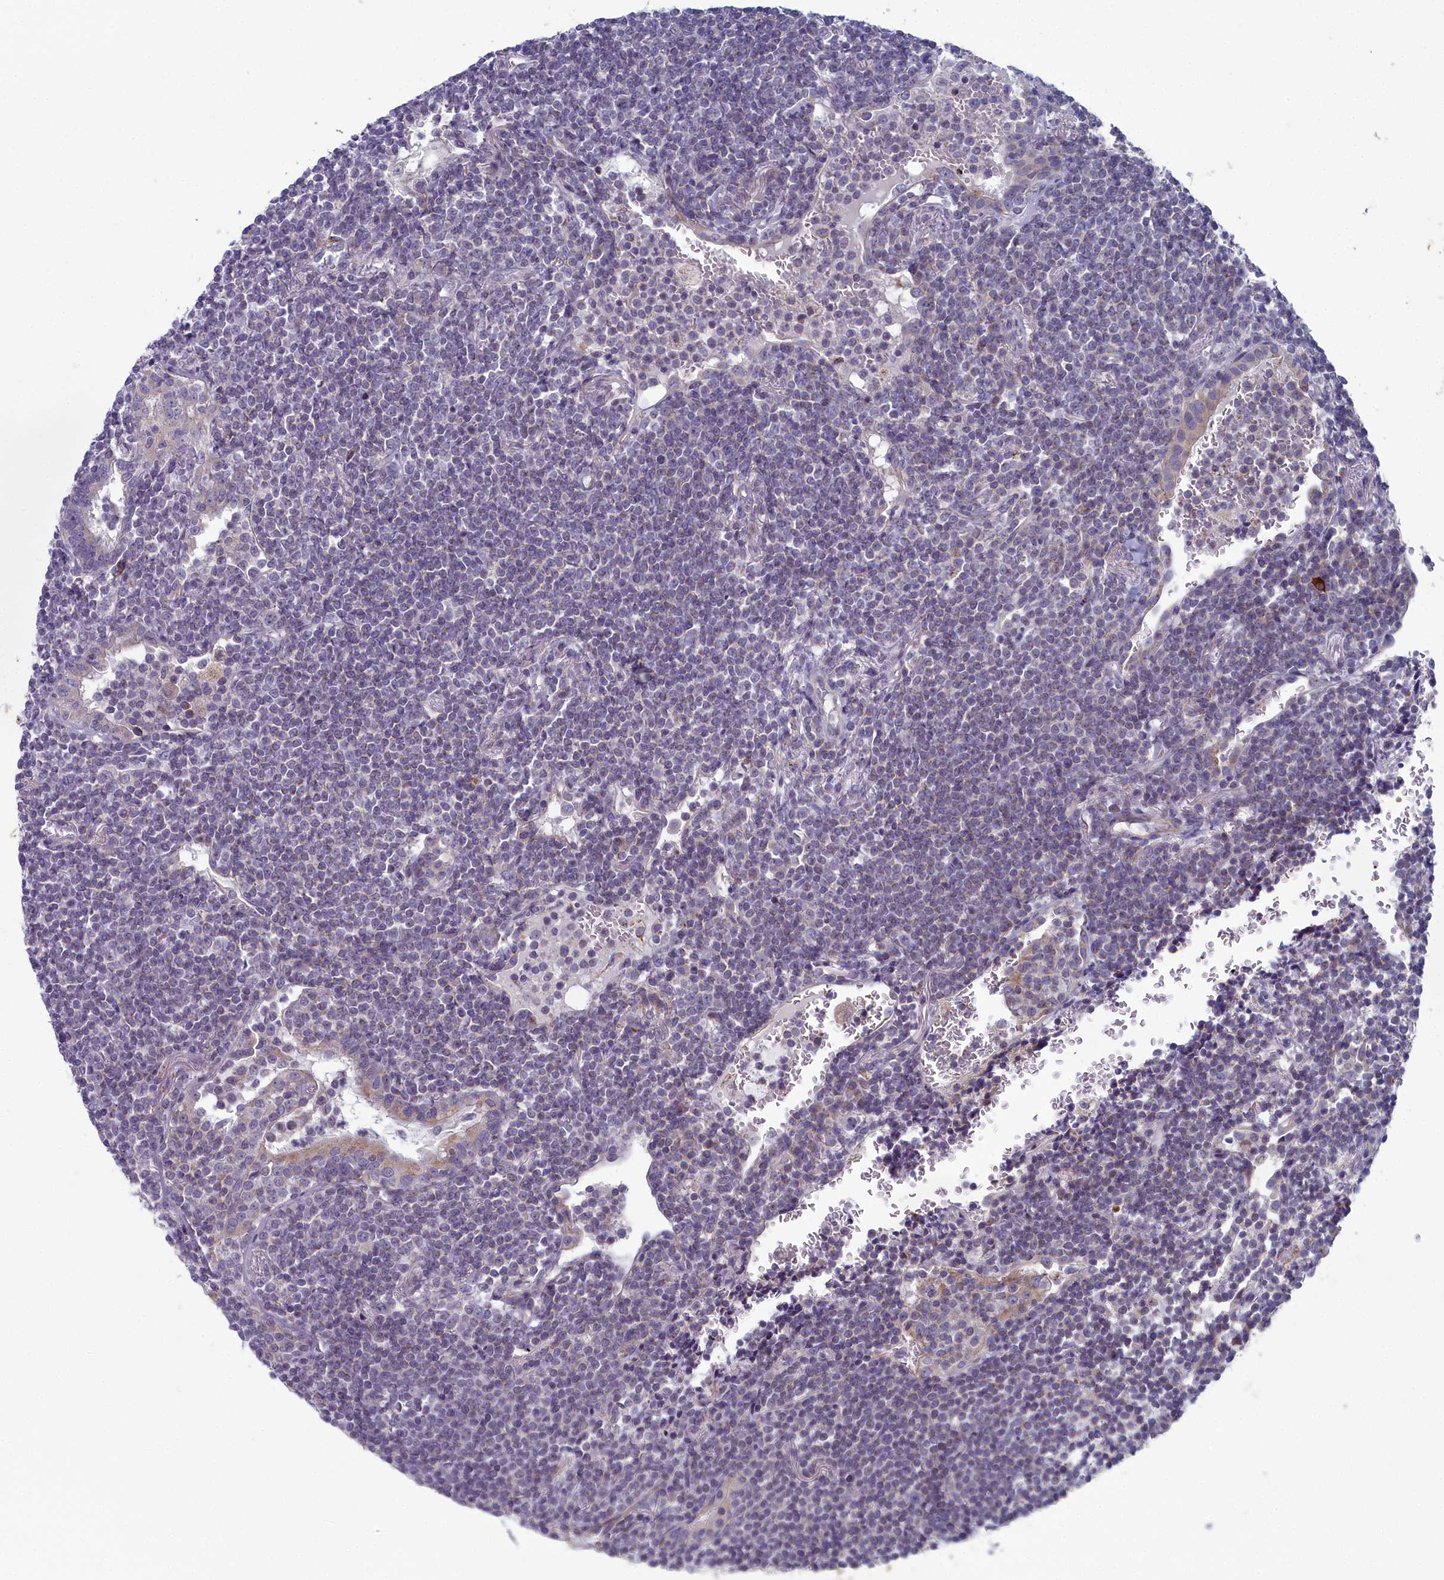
{"staining": {"intensity": "negative", "quantity": "none", "location": "none"}, "tissue": "lymphoma", "cell_type": "Tumor cells", "image_type": "cancer", "snomed": [{"axis": "morphology", "description": "Malignant lymphoma, non-Hodgkin's type, Low grade"}, {"axis": "topography", "description": "Lung"}], "caption": "High magnification brightfield microscopy of malignant lymphoma, non-Hodgkin's type (low-grade) stained with DAB (brown) and counterstained with hematoxylin (blue): tumor cells show no significant staining. (Brightfield microscopy of DAB immunohistochemistry (IHC) at high magnification).", "gene": "INSYN2A", "patient": {"sex": "female", "age": 71}}